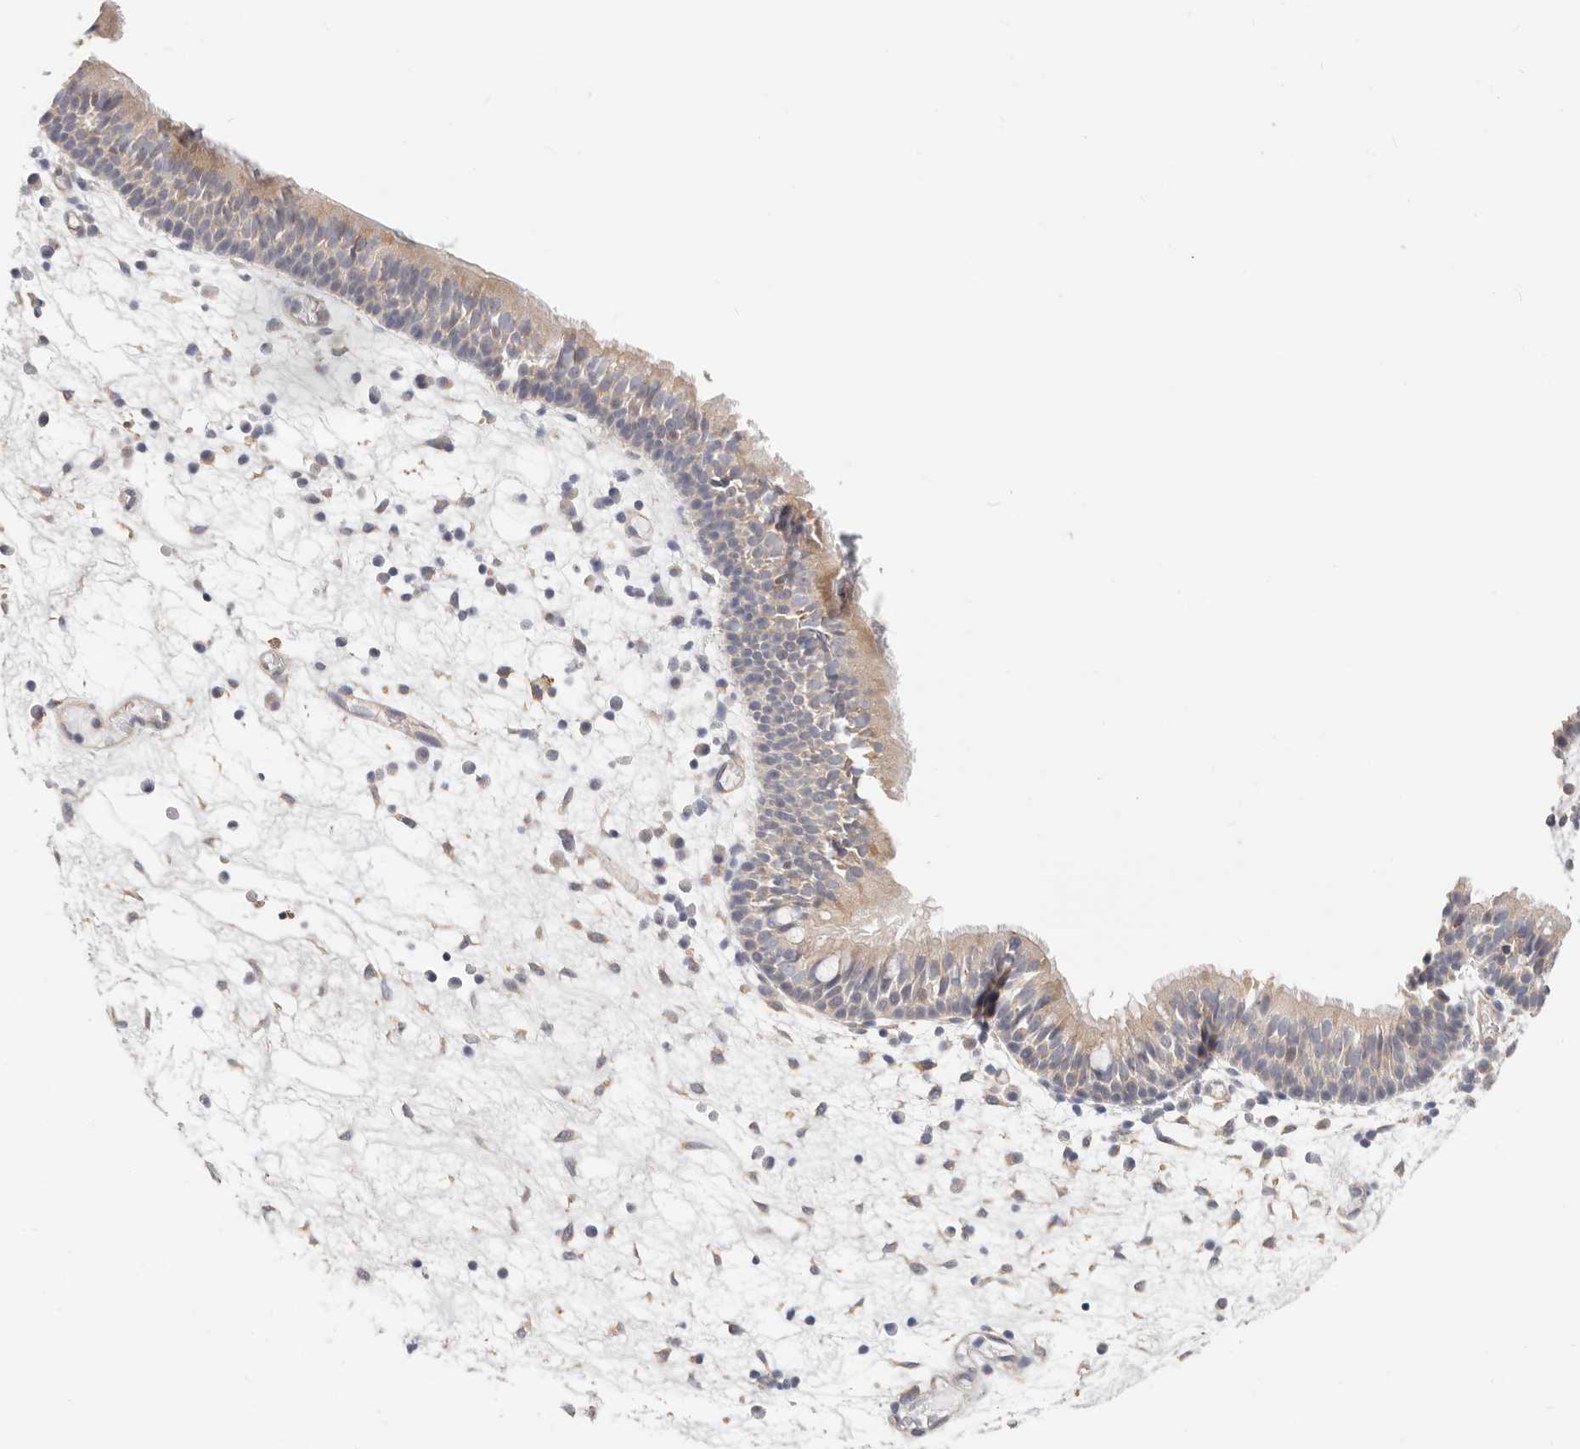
{"staining": {"intensity": "weak", "quantity": ">75%", "location": "cytoplasmic/membranous"}, "tissue": "nasopharynx", "cell_type": "Respiratory epithelial cells", "image_type": "normal", "snomed": [{"axis": "morphology", "description": "Normal tissue, NOS"}, {"axis": "morphology", "description": "Inflammation, NOS"}, {"axis": "morphology", "description": "Malignant melanoma, Metastatic site"}, {"axis": "topography", "description": "Nasopharynx"}], "caption": "DAB immunohistochemical staining of benign nasopharynx demonstrates weak cytoplasmic/membranous protein positivity in approximately >75% of respiratory epithelial cells. (brown staining indicates protein expression, while blue staining denotes nuclei).", "gene": "AFDN", "patient": {"sex": "male", "age": 70}}